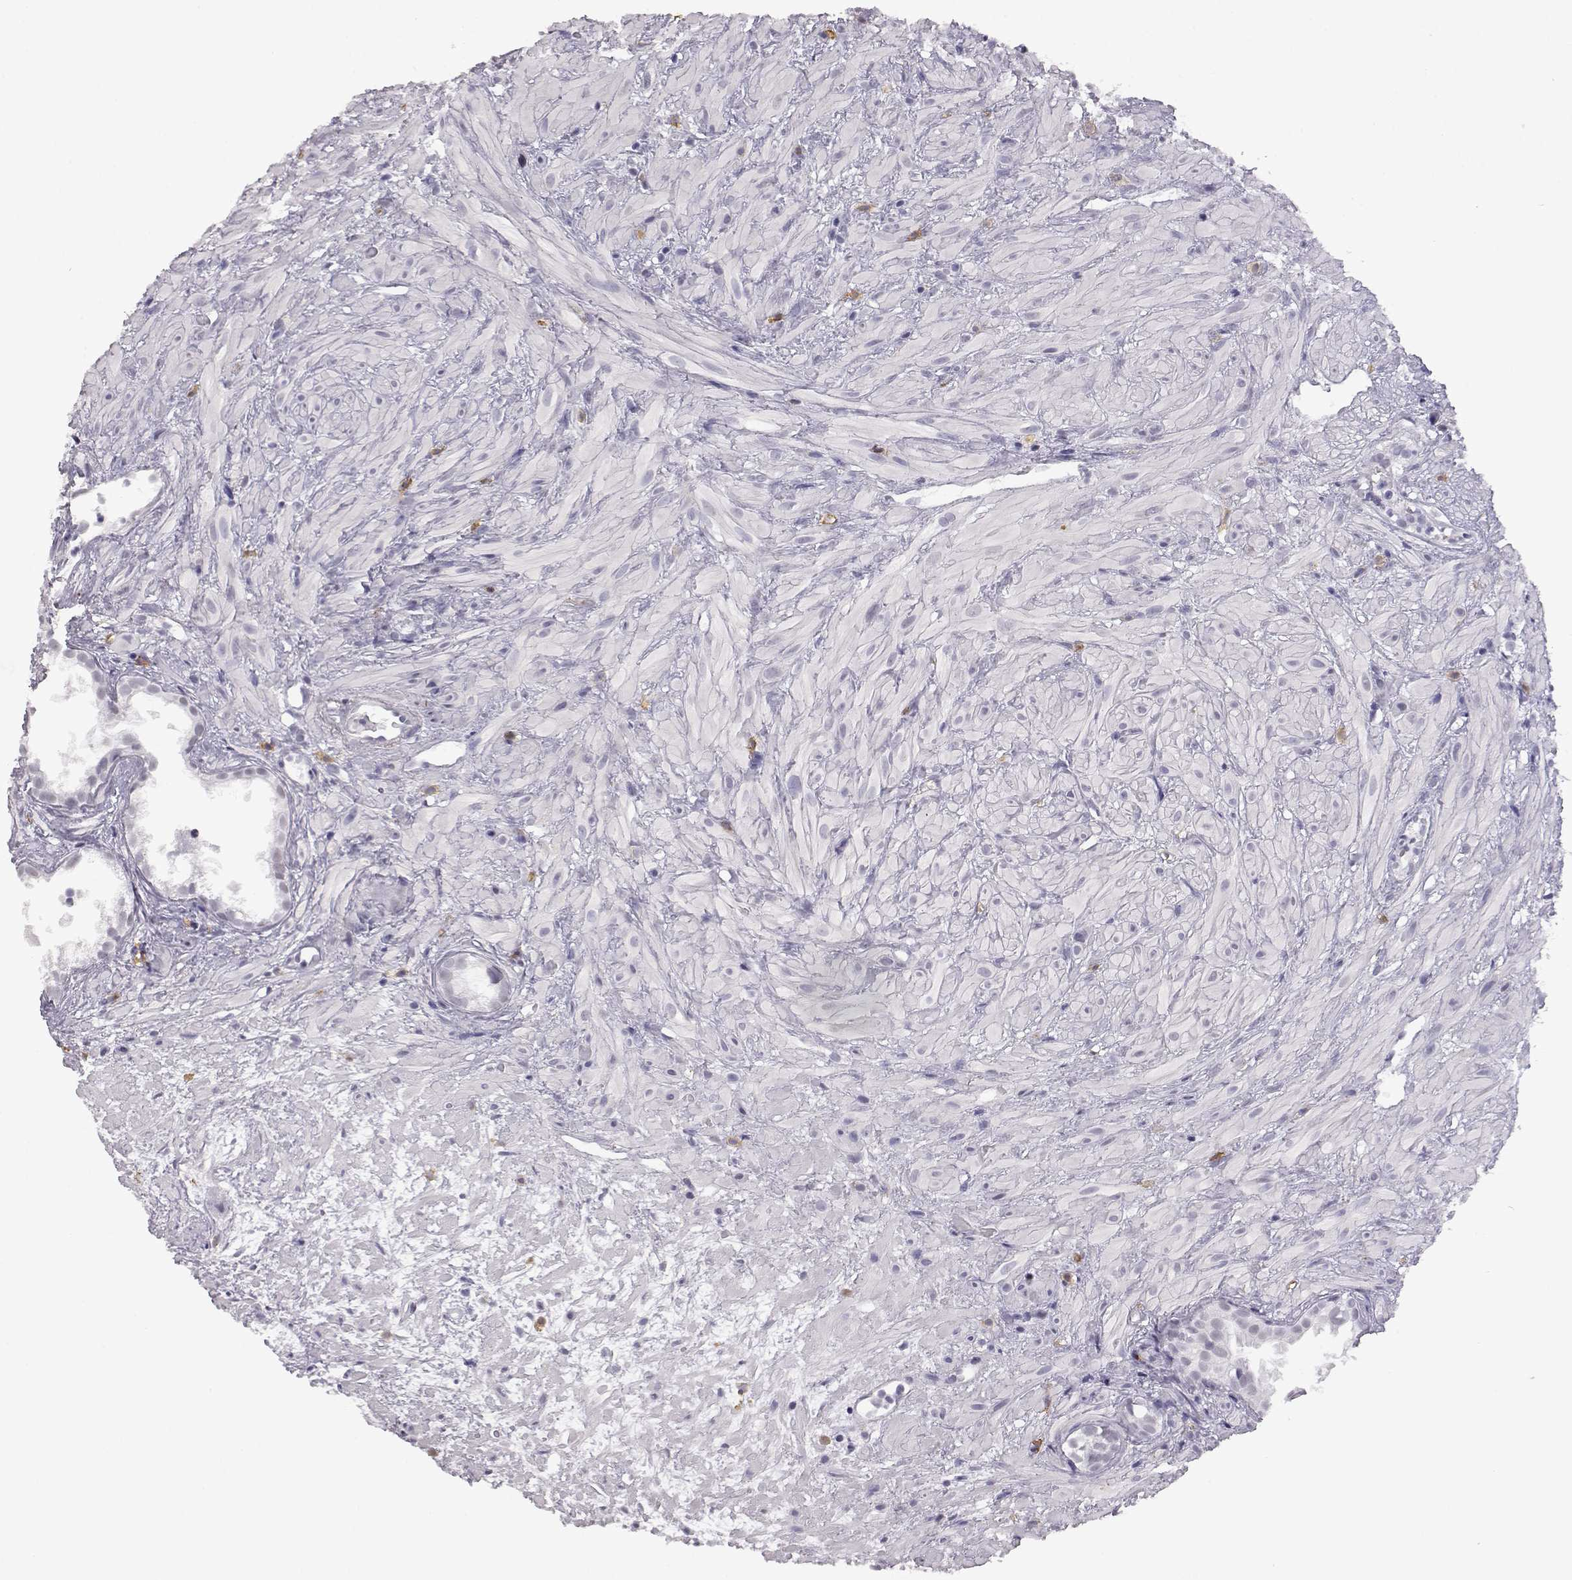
{"staining": {"intensity": "negative", "quantity": "none", "location": "none"}, "tissue": "prostate cancer", "cell_type": "Tumor cells", "image_type": "cancer", "snomed": [{"axis": "morphology", "description": "Adenocarcinoma, High grade"}, {"axis": "topography", "description": "Prostate"}], "caption": "High power microscopy image of an IHC histopathology image of prostate adenocarcinoma (high-grade), revealing no significant staining in tumor cells.", "gene": "VGF", "patient": {"sex": "male", "age": 79}}